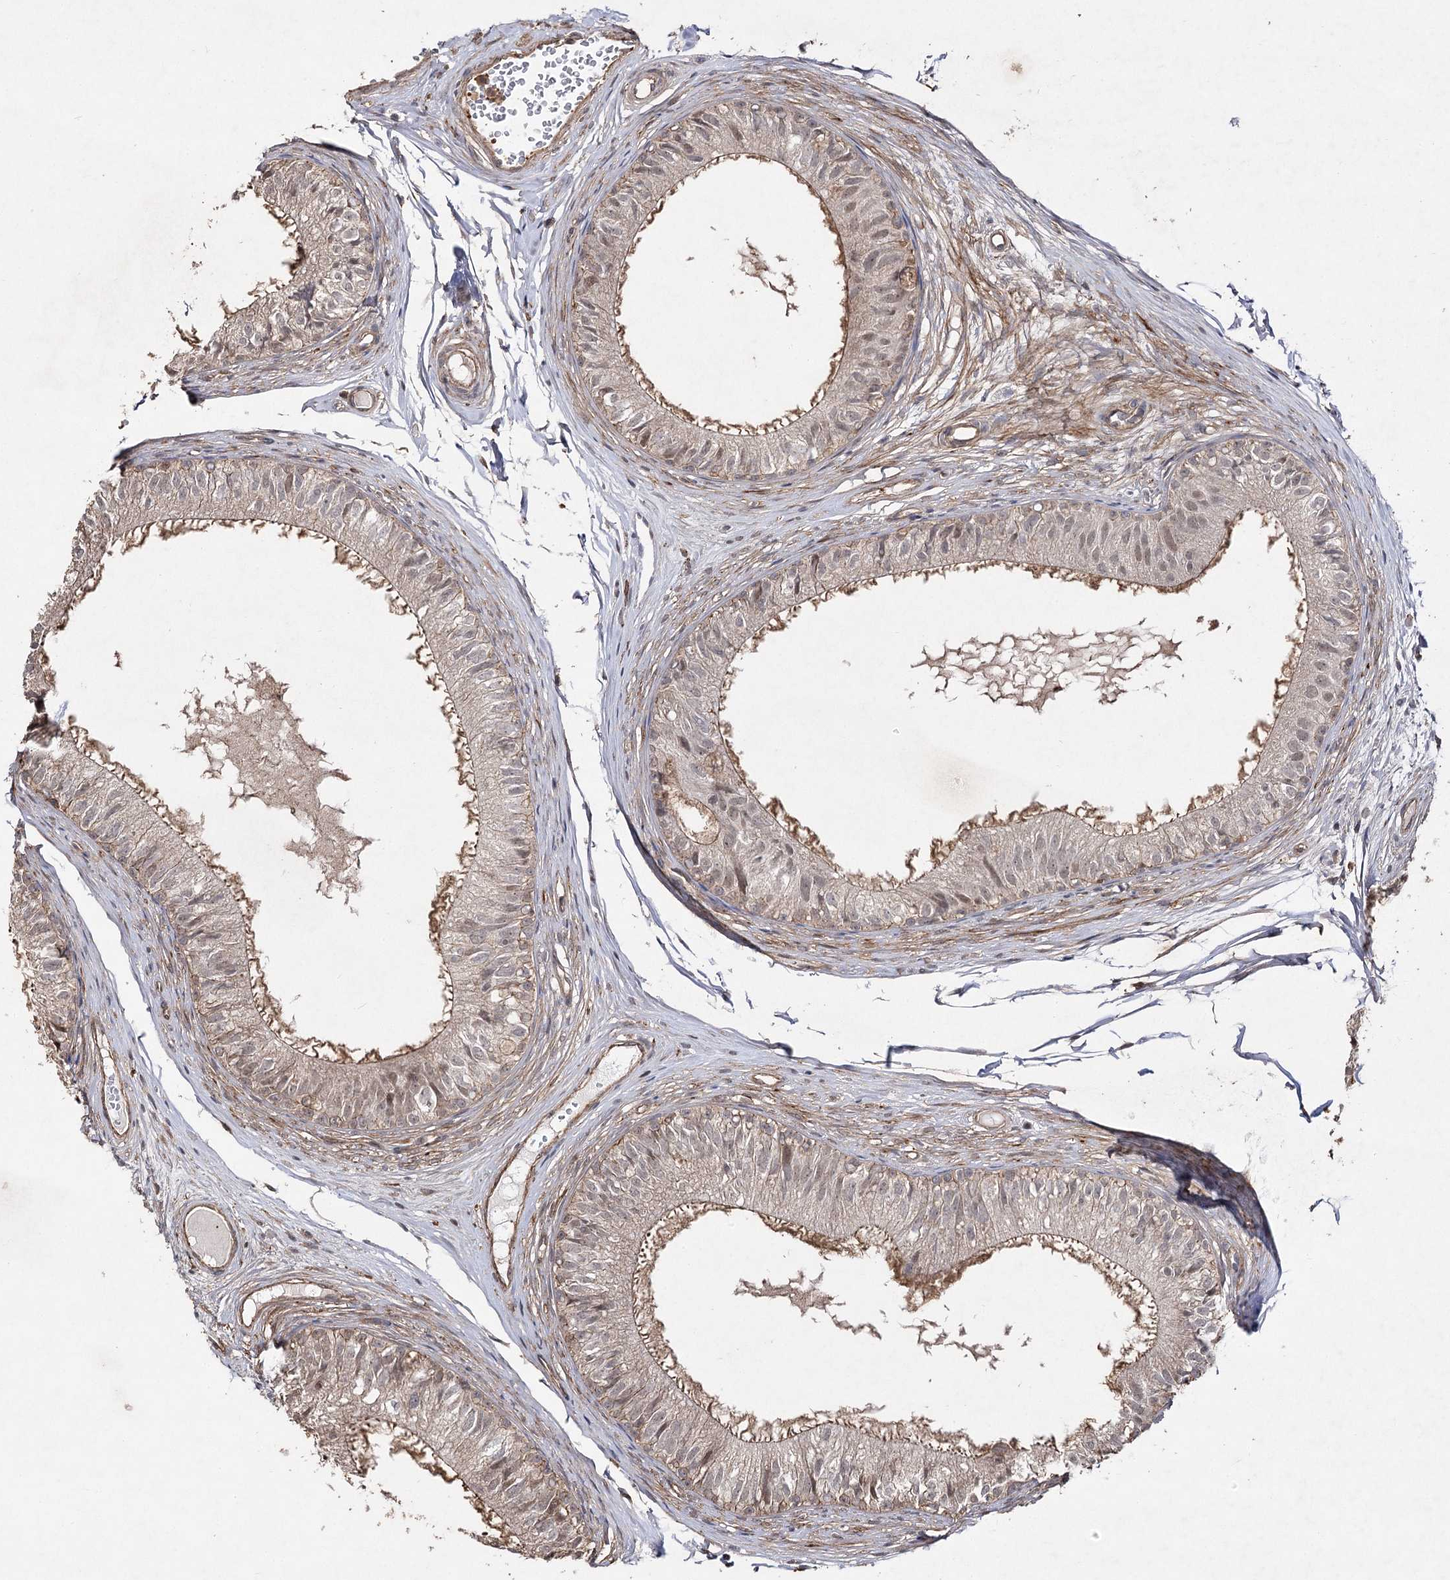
{"staining": {"intensity": "moderate", "quantity": "25%-75%", "location": "cytoplasmic/membranous"}, "tissue": "epididymis", "cell_type": "Glandular cells", "image_type": "normal", "snomed": [{"axis": "morphology", "description": "Normal tissue, NOS"}, {"axis": "morphology", "description": "Seminoma in situ"}, {"axis": "topography", "description": "Testis"}, {"axis": "topography", "description": "Epididymis"}], "caption": "Moderate cytoplasmic/membranous protein staining is seen in approximately 25%-75% of glandular cells in epididymis.", "gene": "OBSL1", "patient": {"sex": "male", "age": 28}}